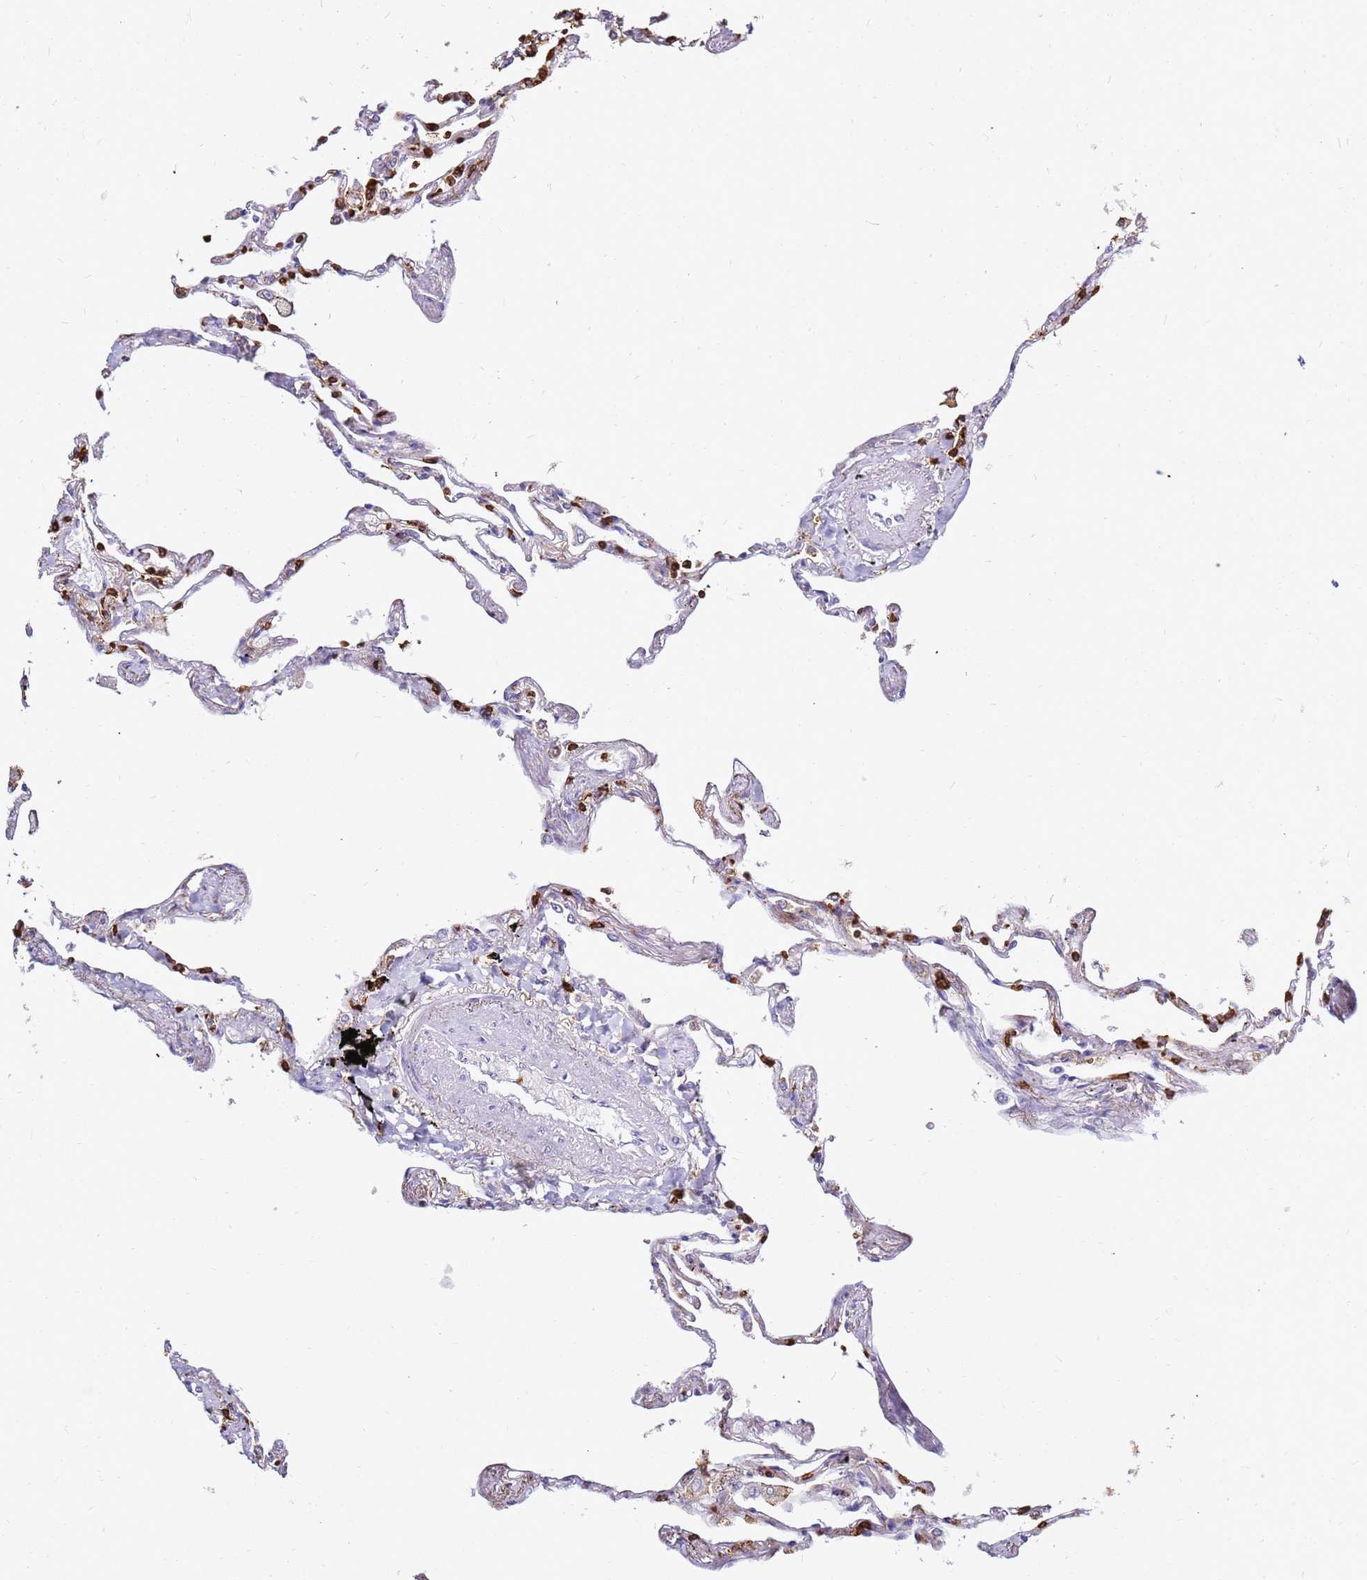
{"staining": {"intensity": "negative", "quantity": "none", "location": "none"}, "tissue": "lung", "cell_type": "Alveolar cells", "image_type": "normal", "snomed": [{"axis": "morphology", "description": "Normal tissue, NOS"}, {"axis": "topography", "description": "Lung"}], "caption": "Immunohistochemical staining of unremarkable human lung exhibits no significant expression in alveolar cells.", "gene": "CORO1A", "patient": {"sex": "female", "age": 67}}